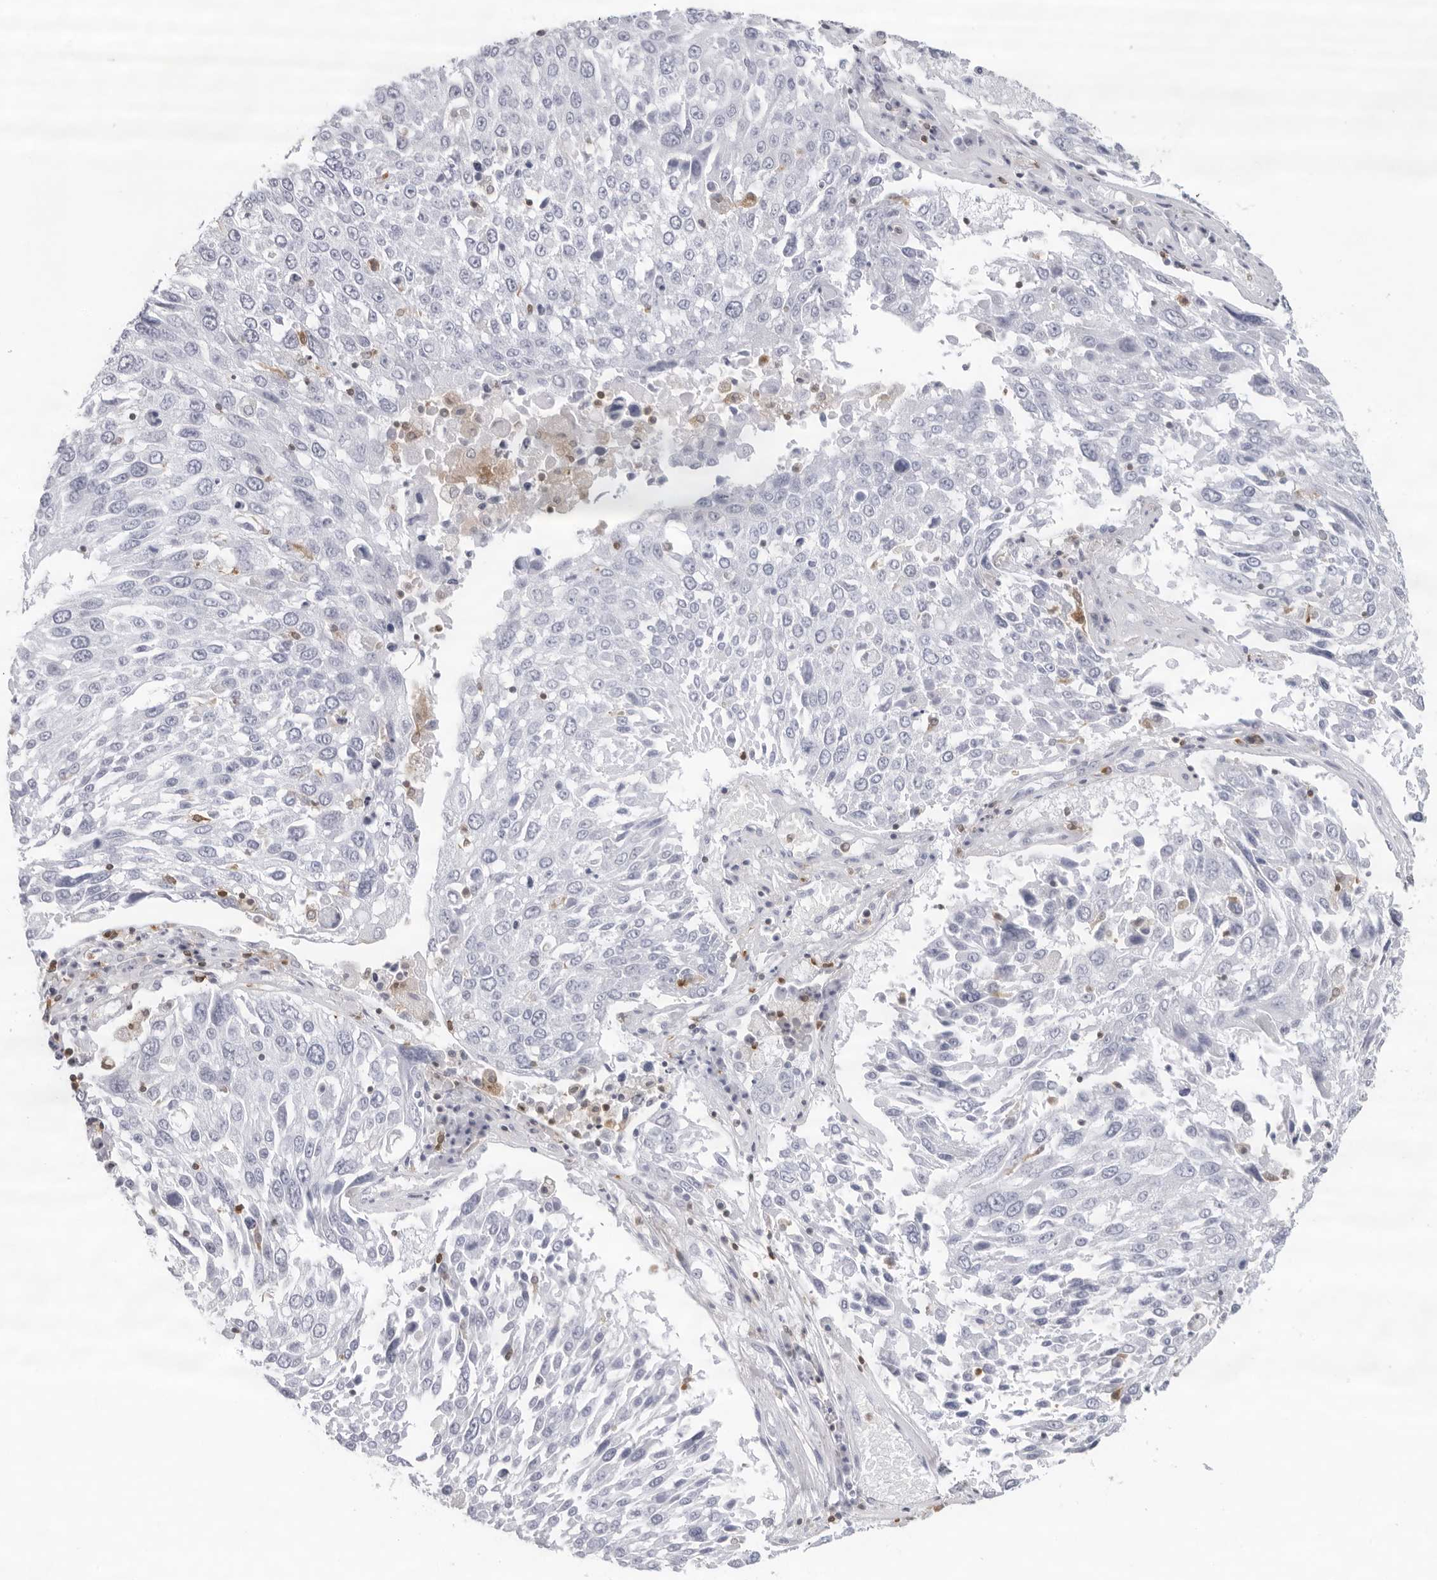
{"staining": {"intensity": "negative", "quantity": "none", "location": "none"}, "tissue": "lung cancer", "cell_type": "Tumor cells", "image_type": "cancer", "snomed": [{"axis": "morphology", "description": "Squamous cell carcinoma, NOS"}, {"axis": "topography", "description": "Lung"}], "caption": "This photomicrograph is of lung squamous cell carcinoma stained with immunohistochemistry to label a protein in brown with the nuclei are counter-stained blue. There is no staining in tumor cells.", "gene": "FMNL1", "patient": {"sex": "male", "age": 65}}